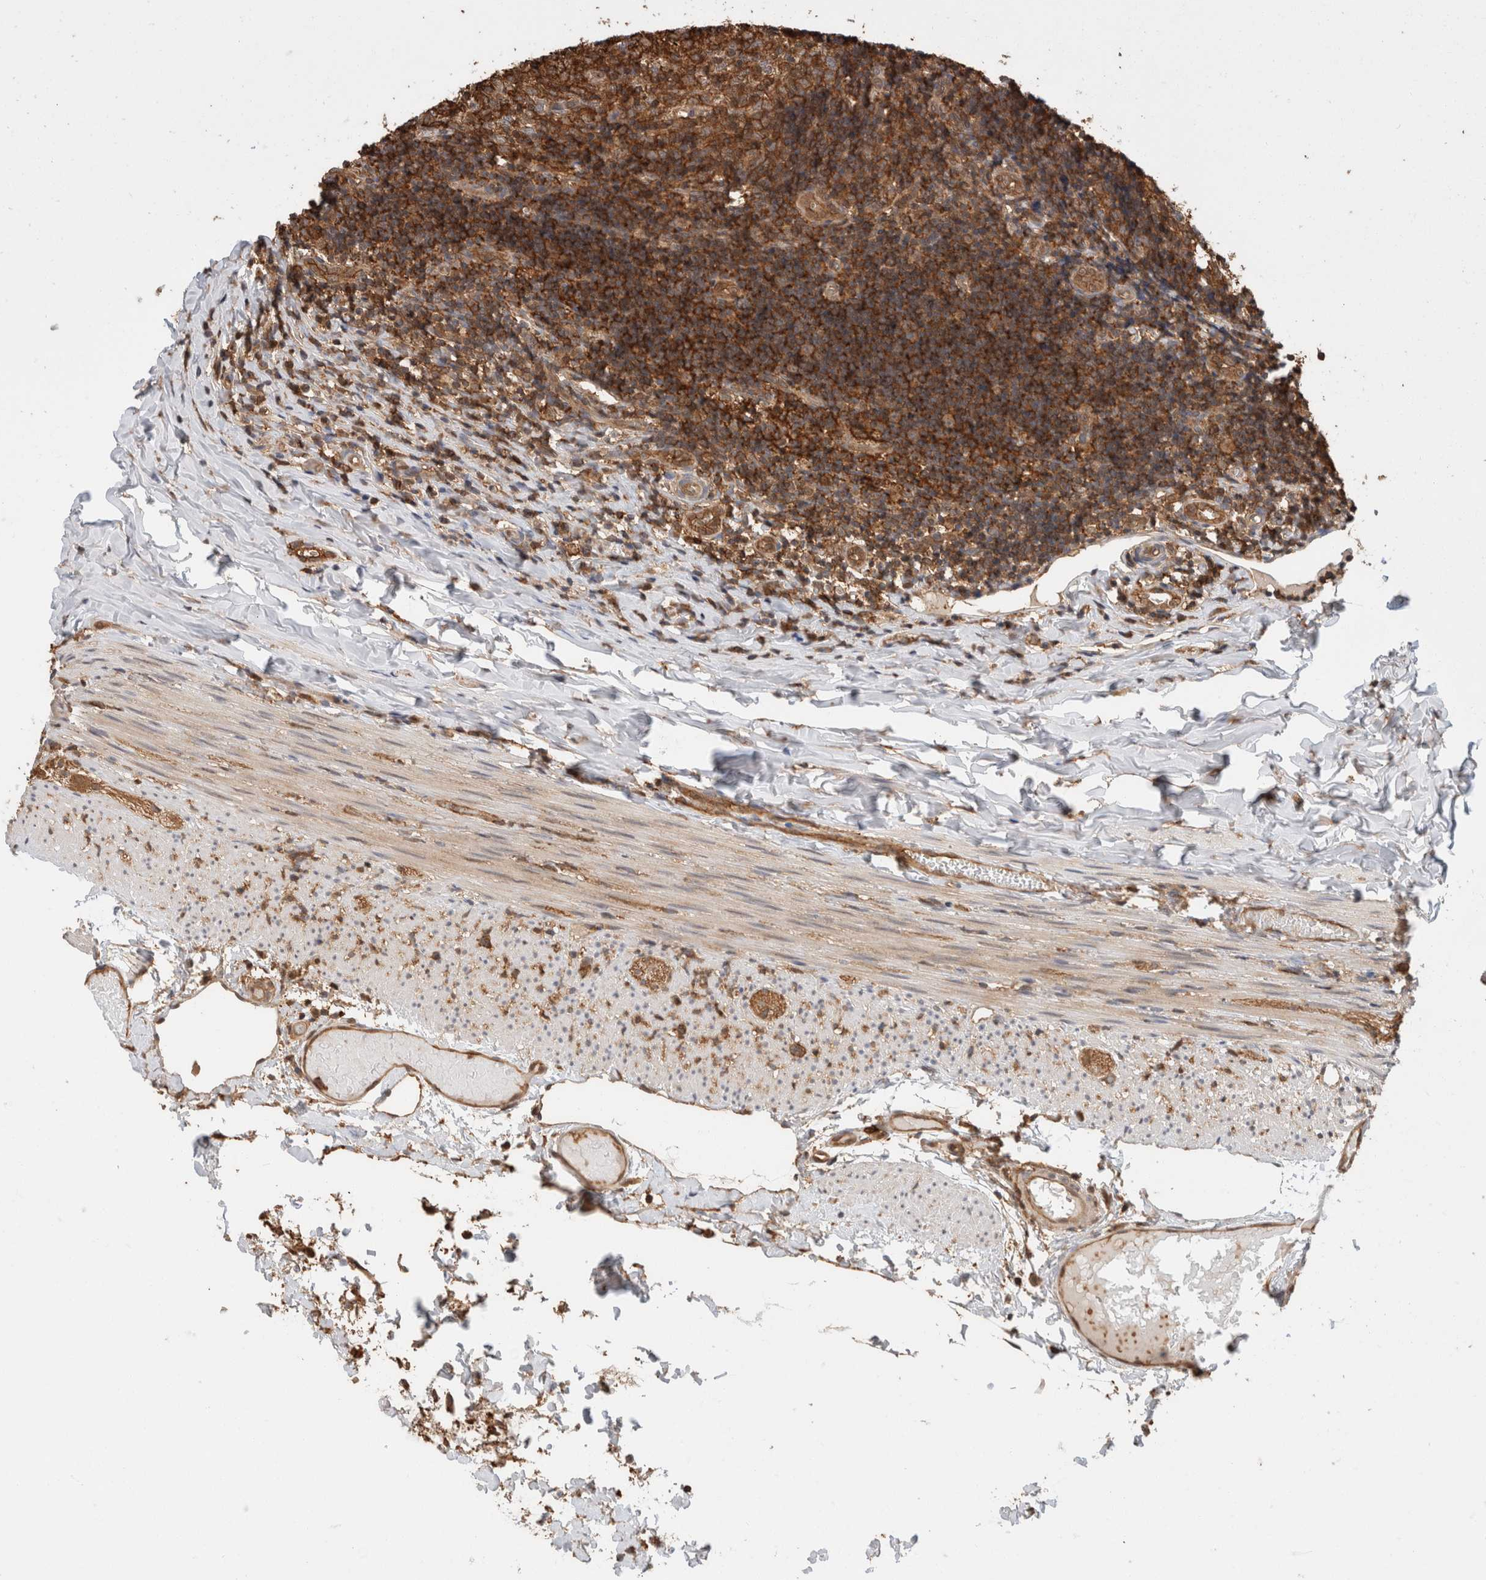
{"staining": {"intensity": "moderate", "quantity": ">75%", "location": "cytoplasmic/membranous"}, "tissue": "appendix", "cell_type": "Glandular cells", "image_type": "normal", "snomed": [{"axis": "morphology", "description": "Normal tissue, NOS"}, {"axis": "topography", "description": "Appendix"}], "caption": "IHC (DAB) staining of benign human appendix displays moderate cytoplasmic/membranous protein staining in approximately >75% of glandular cells. Nuclei are stained in blue.", "gene": "PFDN4", "patient": {"sex": "male", "age": 8}}